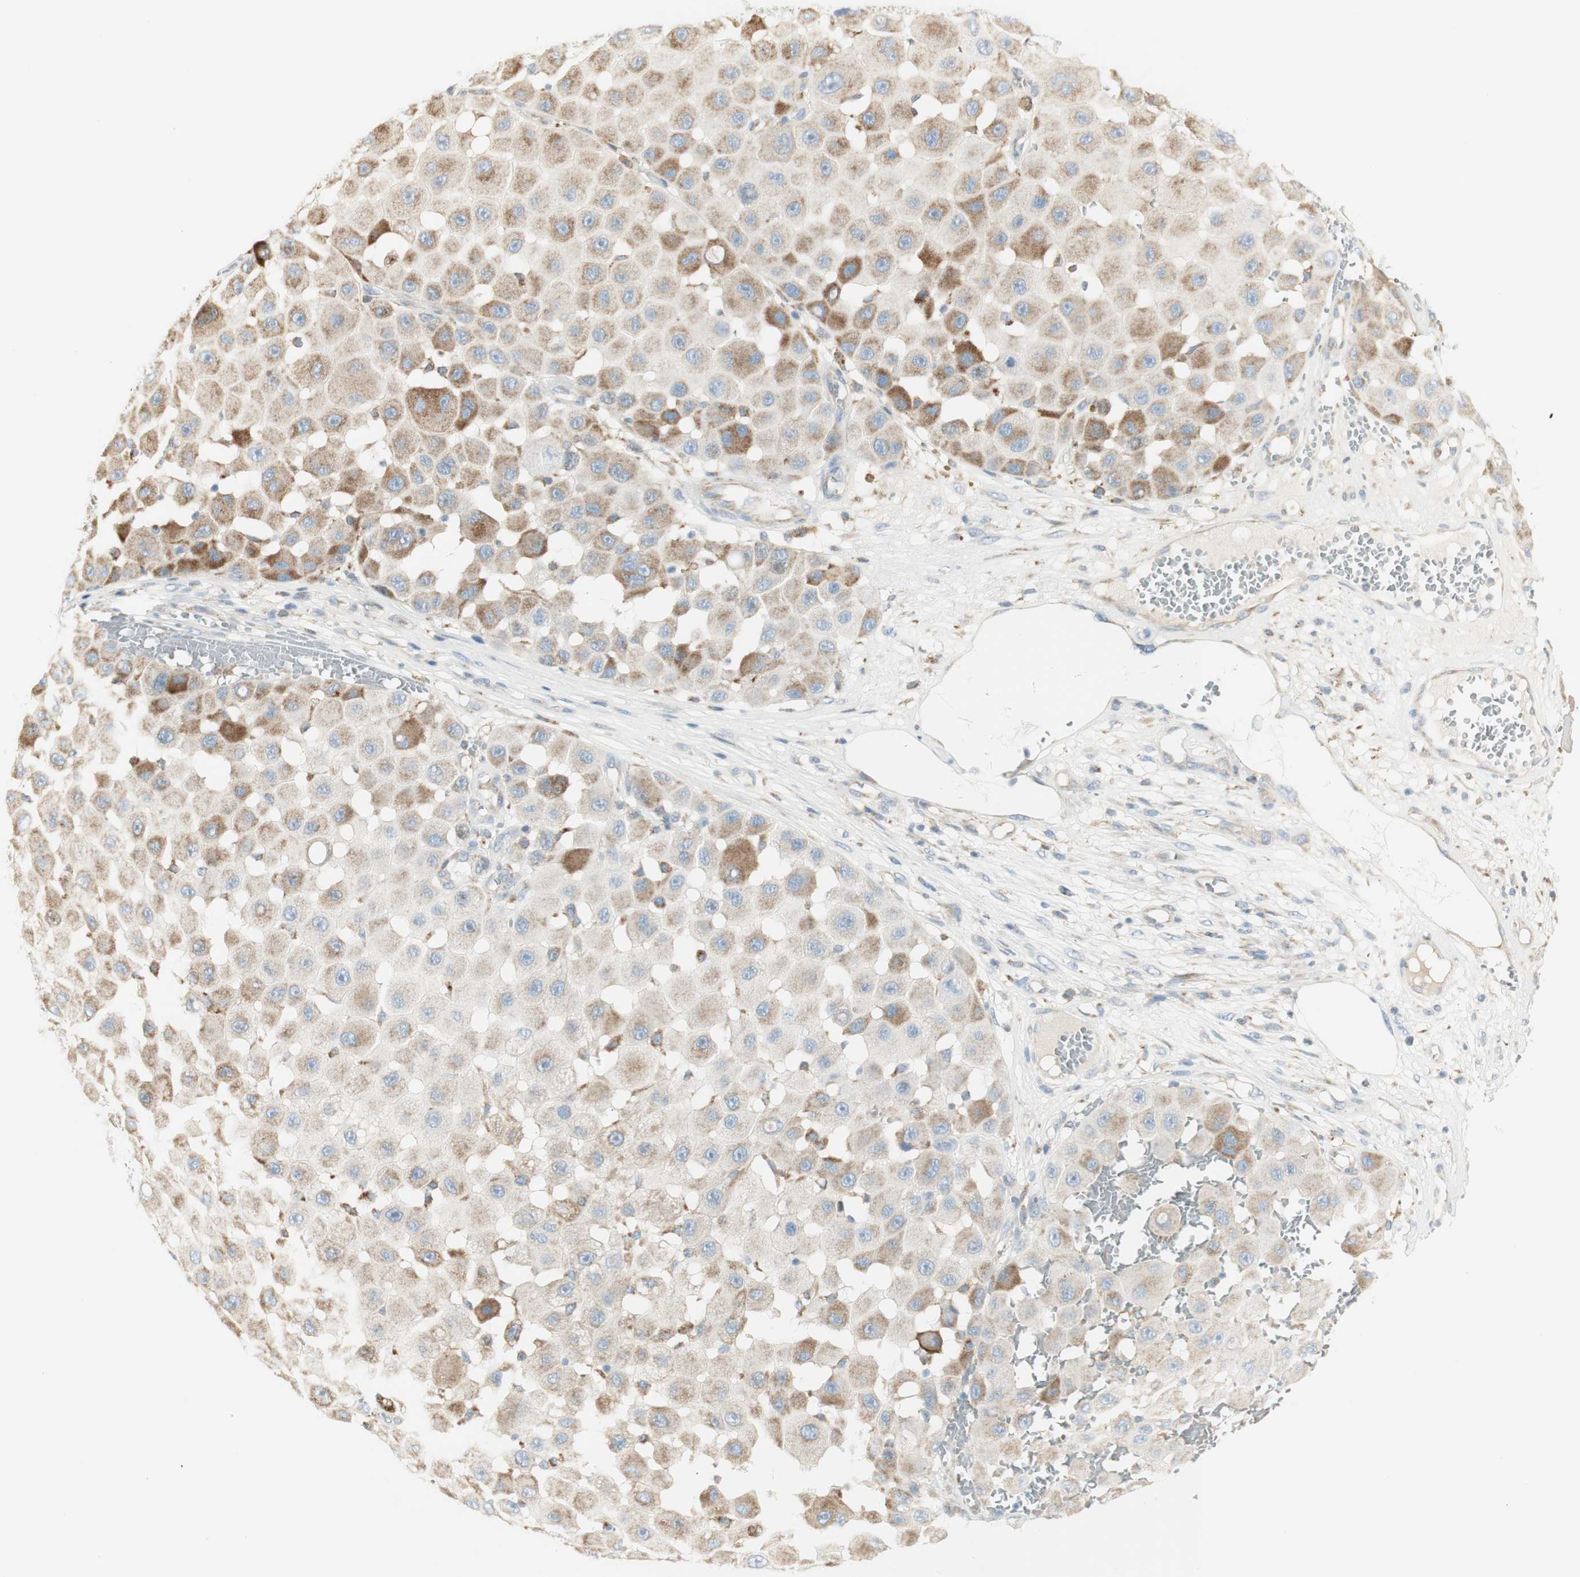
{"staining": {"intensity": "moderate", "quantity": "25%-75%", "location": "cytoplasmic/membranous"}, "tissue": "melanoma", "cell_type": "Tumor cells", "image_type": "cancer", "snomed": [{"axis": "morphology", "description": "Malignant melanoma, NOS"}, {"axis": "topography", "description": "Skin"}], "caption": "Immunohistochemical staining of human malignant melanoma exhibits medium levels of moderate cytoplasmic/membranous expression in about 25%-75% of tumor cells.", "gene": "TNFSF11", "patient": {"sex": "female", "age": 81}}